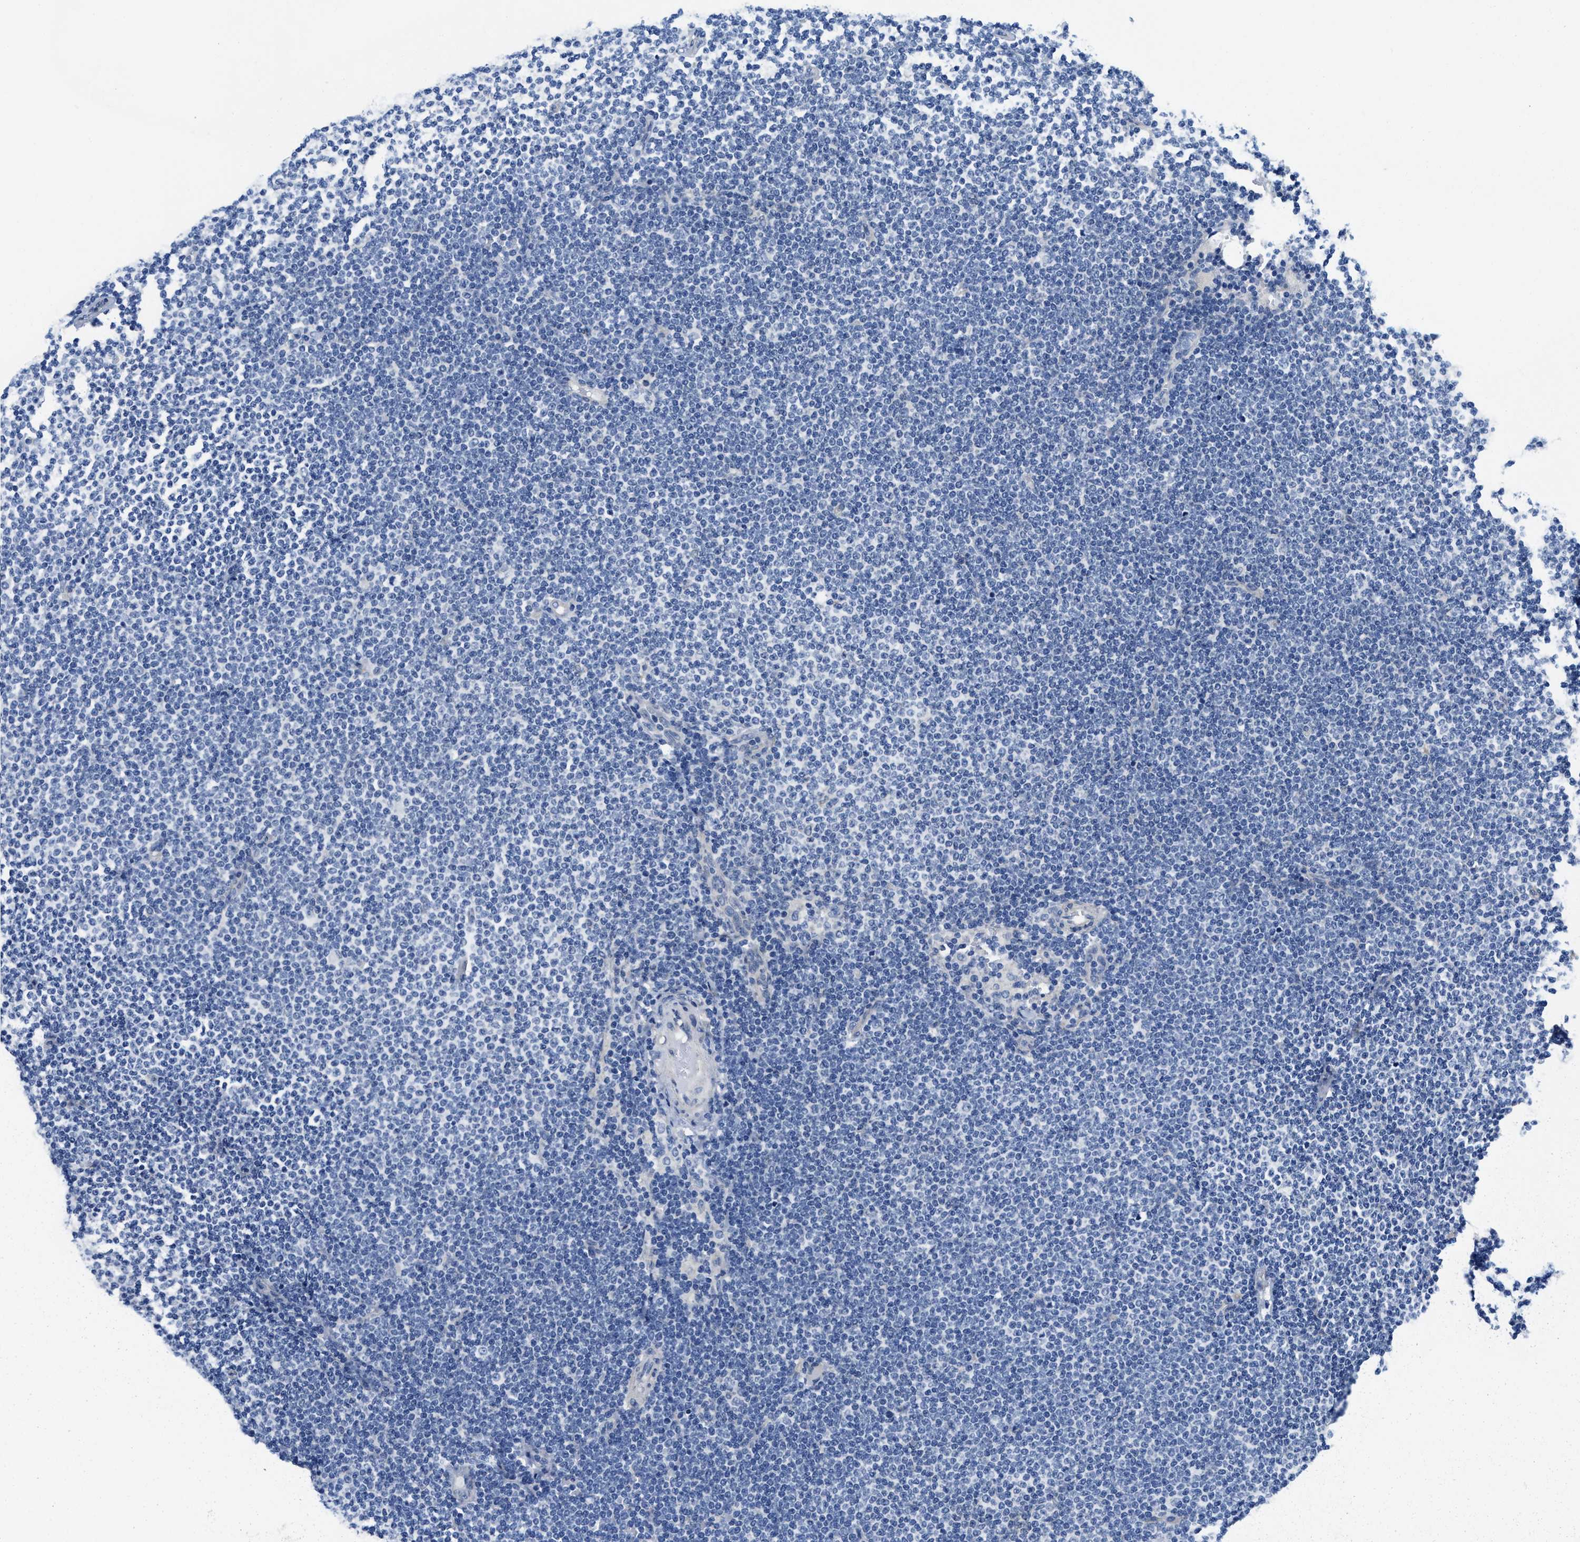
{"staining": {"intensity": "negative", "quantity": "none", "location": "none"}, "tissue": "lymphoma", "cell_type": "Tumor cells", "image_type": "cancer", "snomed": [{"axis": "morphology", "description": "Malignant lymphoma, non-Hodgkin's type, Low grade"}, {"axis": "topography", "description": "Lymph node"}], "caption": "Immunohistochemical staining of lymphoma reveals no significant expression in tumor cells.", "gene": "DSCAM", "patient": {"sex": "female", "age": 53}}